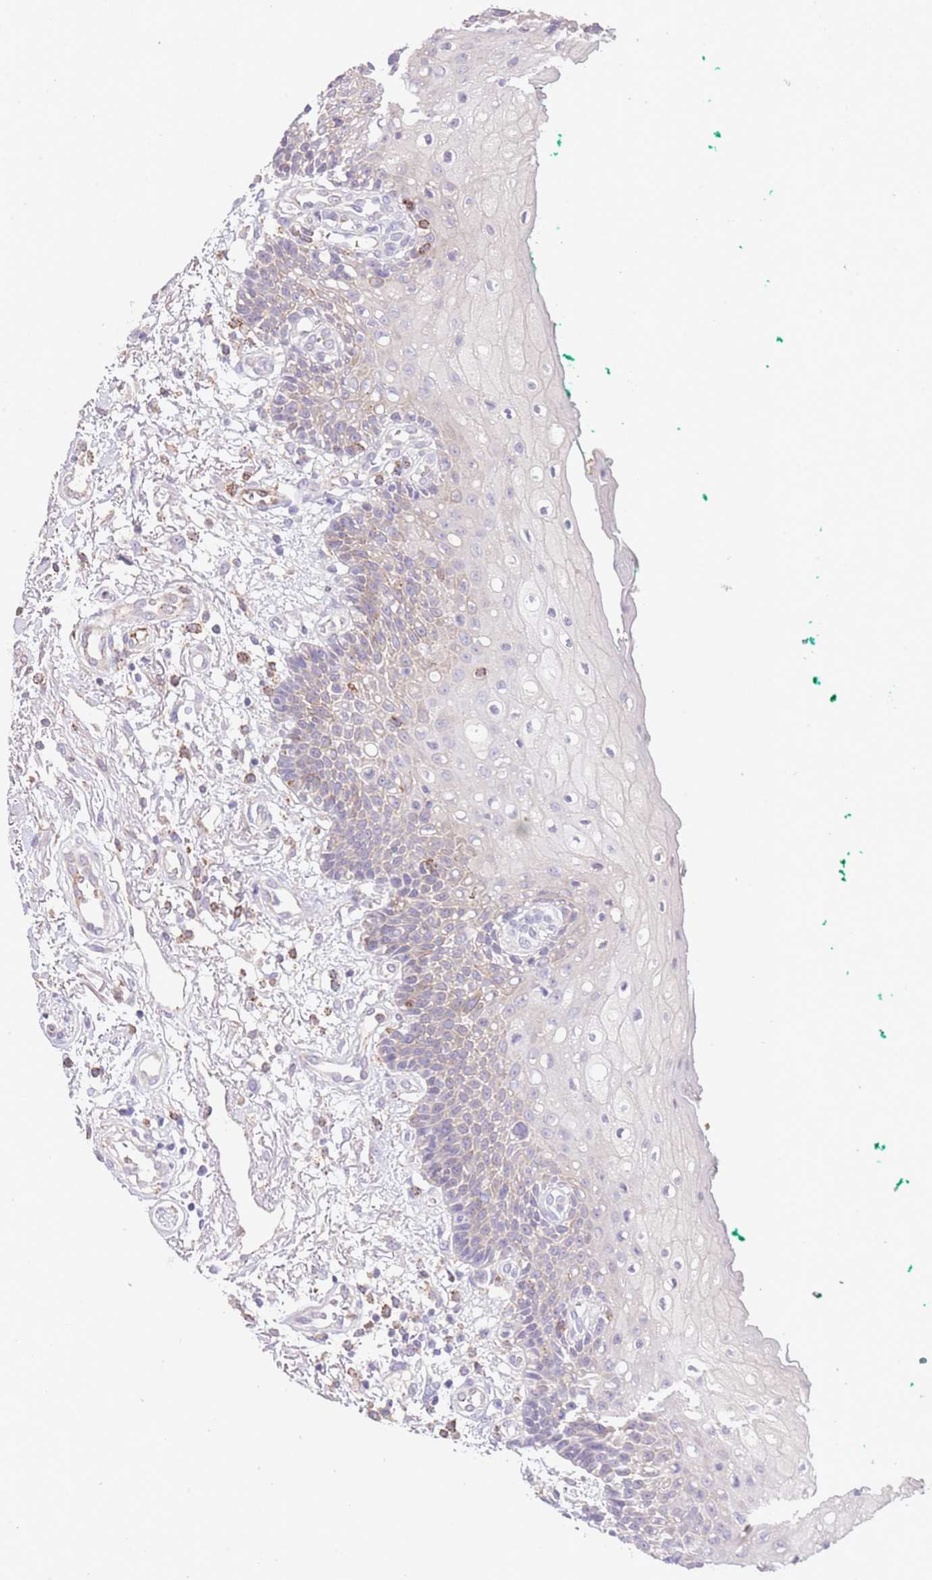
{"staining": {"intensity": "negative", "quantity": "none", "location": "none"}, "tissue": "oral mucosa", "cell_type": "Squamous epithelial cells", "image_type": "normal", "snomed": [{"axis": "morphology", "description": "Normal tissue, NOS"}, {"axis": "morphology", "description": "Squamous cell carcinoma, NOS"}, {"axis": "topography", "description": "Oral tissue"}, {"axis": "topography", "description": "Tounge, NOS"}, {"axis": "topography", "description": "Head-Neck"}], "caption": "DAB (3,3'-diaminobenzidine) immunohistochemical staining of unremarkable oral mucosa exhibits no significant expression in squamous epithelial cells.", "gene": "ABHD17A", "patient": {"sex": "male", "age": 79}}